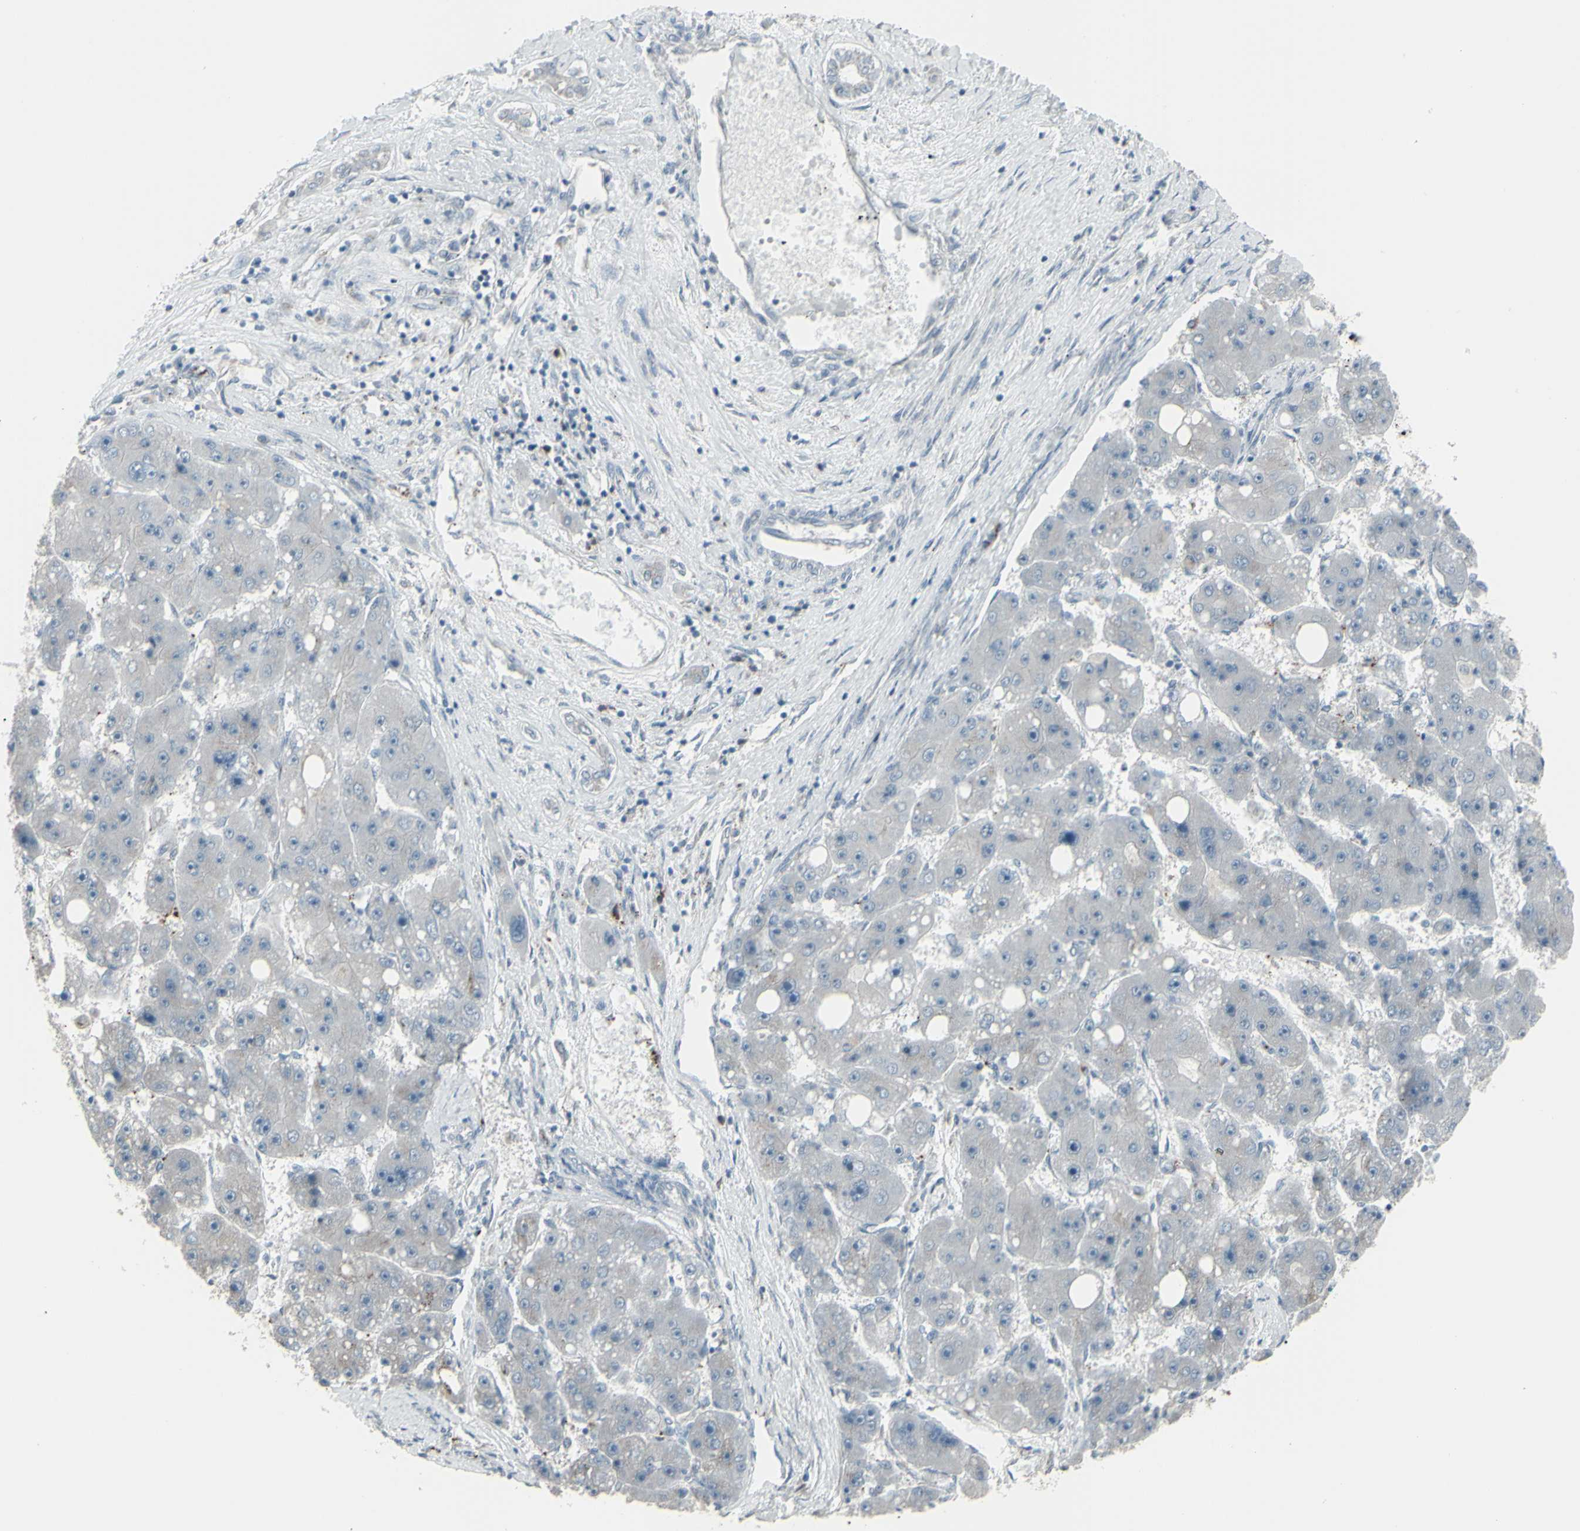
{"staining": {"intensity": "negative", "quantity": "none", "location": "none"}, "tissue": "liver cancer", "cell_type": "Tumor cells", "image_type": "cancer", "snomed": [{"axis": "morphology", "description": "Carcinoma, Hepatocellular, NOS"}, {"axis": "topography", "description": "Liver"}], "caption": "Immunohistochemistry of human liver cancer (hepatocellular carcinoma) shows no staining in tumor cells. The staining was performed using DAB to visualize the protein expression in brown, while the nuclei were stained in blue with hematoxylin (Magnification: 20x).", "gene": "CD79B", "patient": {"sex": "female", "age": 61}}